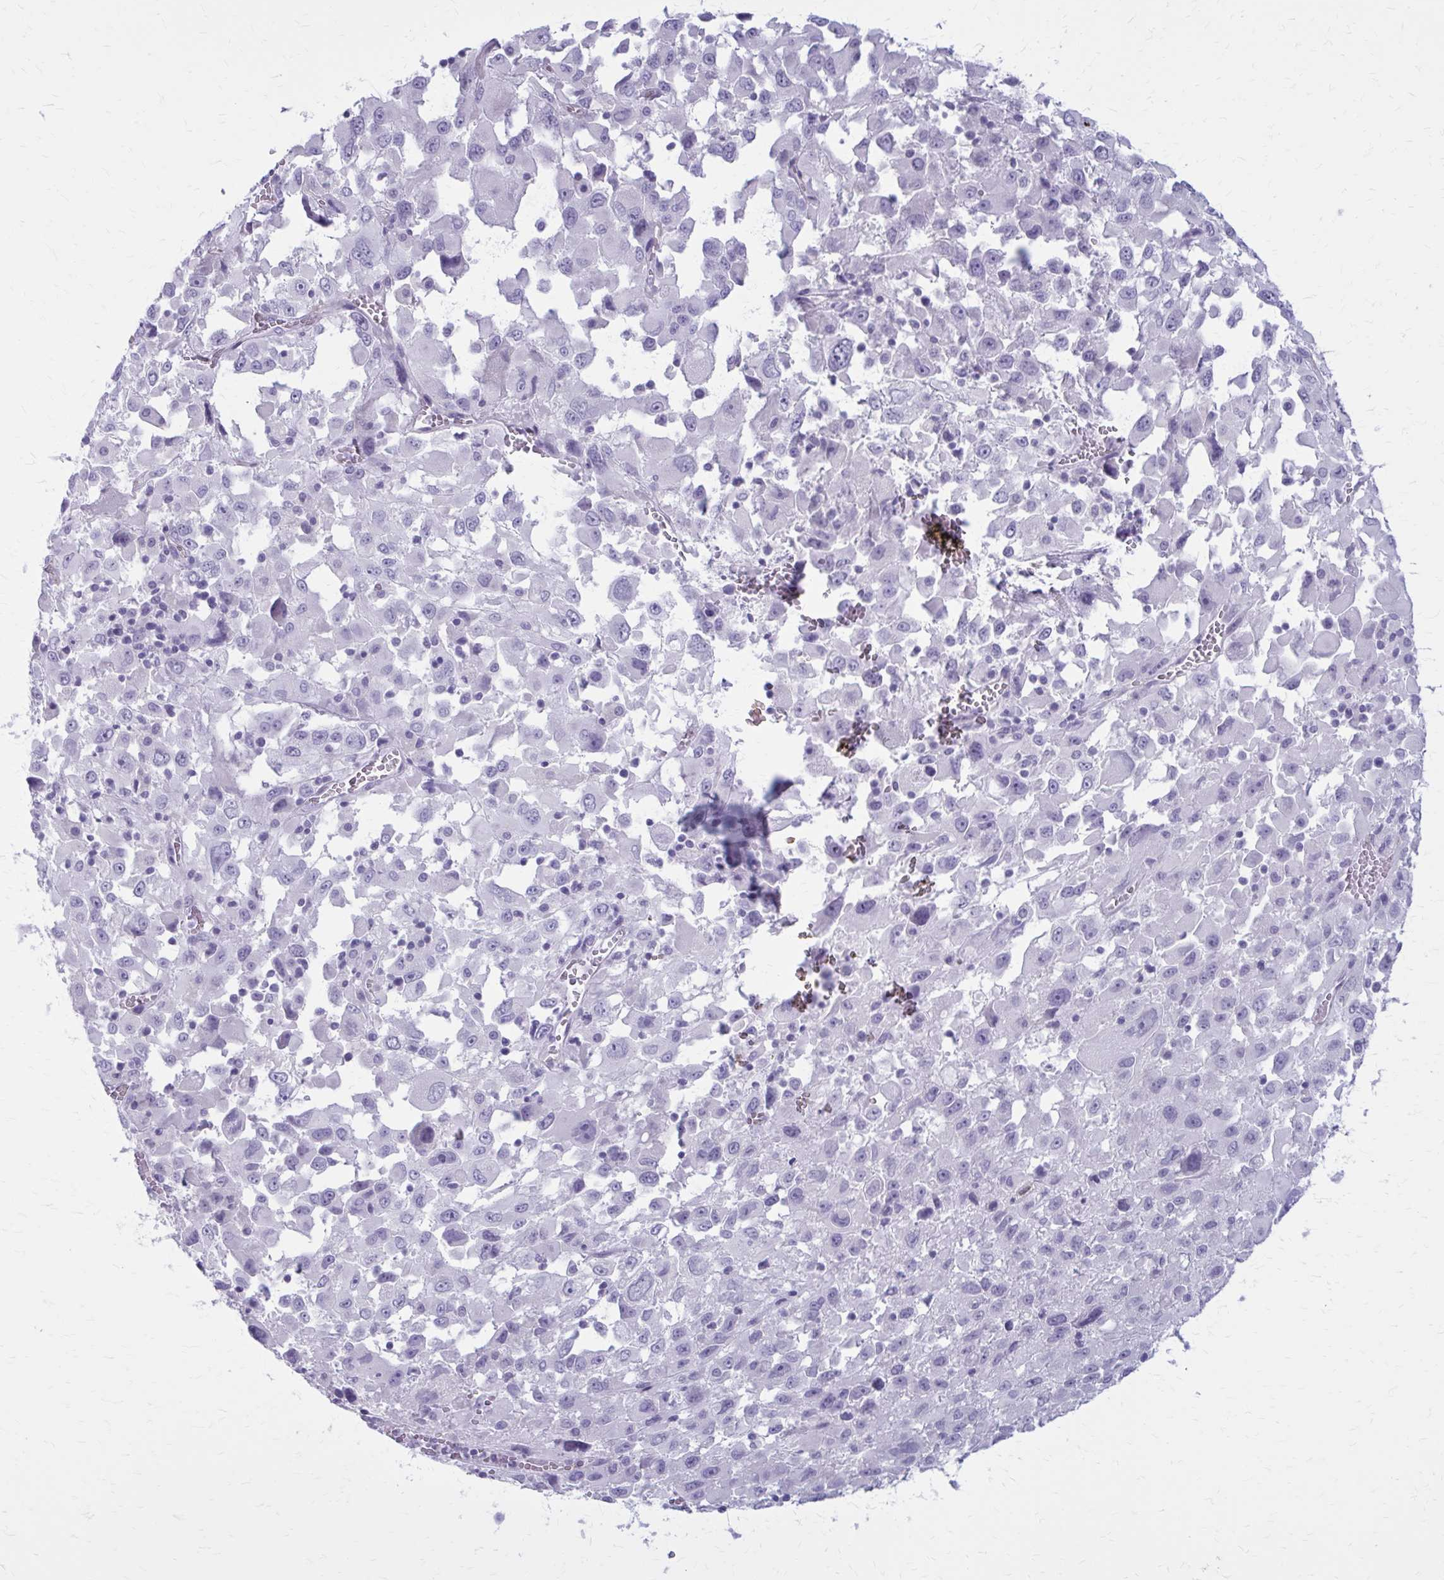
{"staining": {"intensity": "negative", "quantity": "none", "location": "none"}, "tissue": "melanoma", "cell_type": "Tumor cells", "image_type": "cancer", "snomed": [{"axis": "morphology", "description": "Malignant melanoma, Metastatic site"}, {"axis": "topography", "description": "Soft tissue"}], "caption": "IHC histopathology image of neoplastic tissue: human melanoma stained with DAB (3,3'-diaminobenzidine) displays no significant protein staining in tumor cells.", "gene": "CASQ2", "patient": {"sex": "male", "age": 50}}